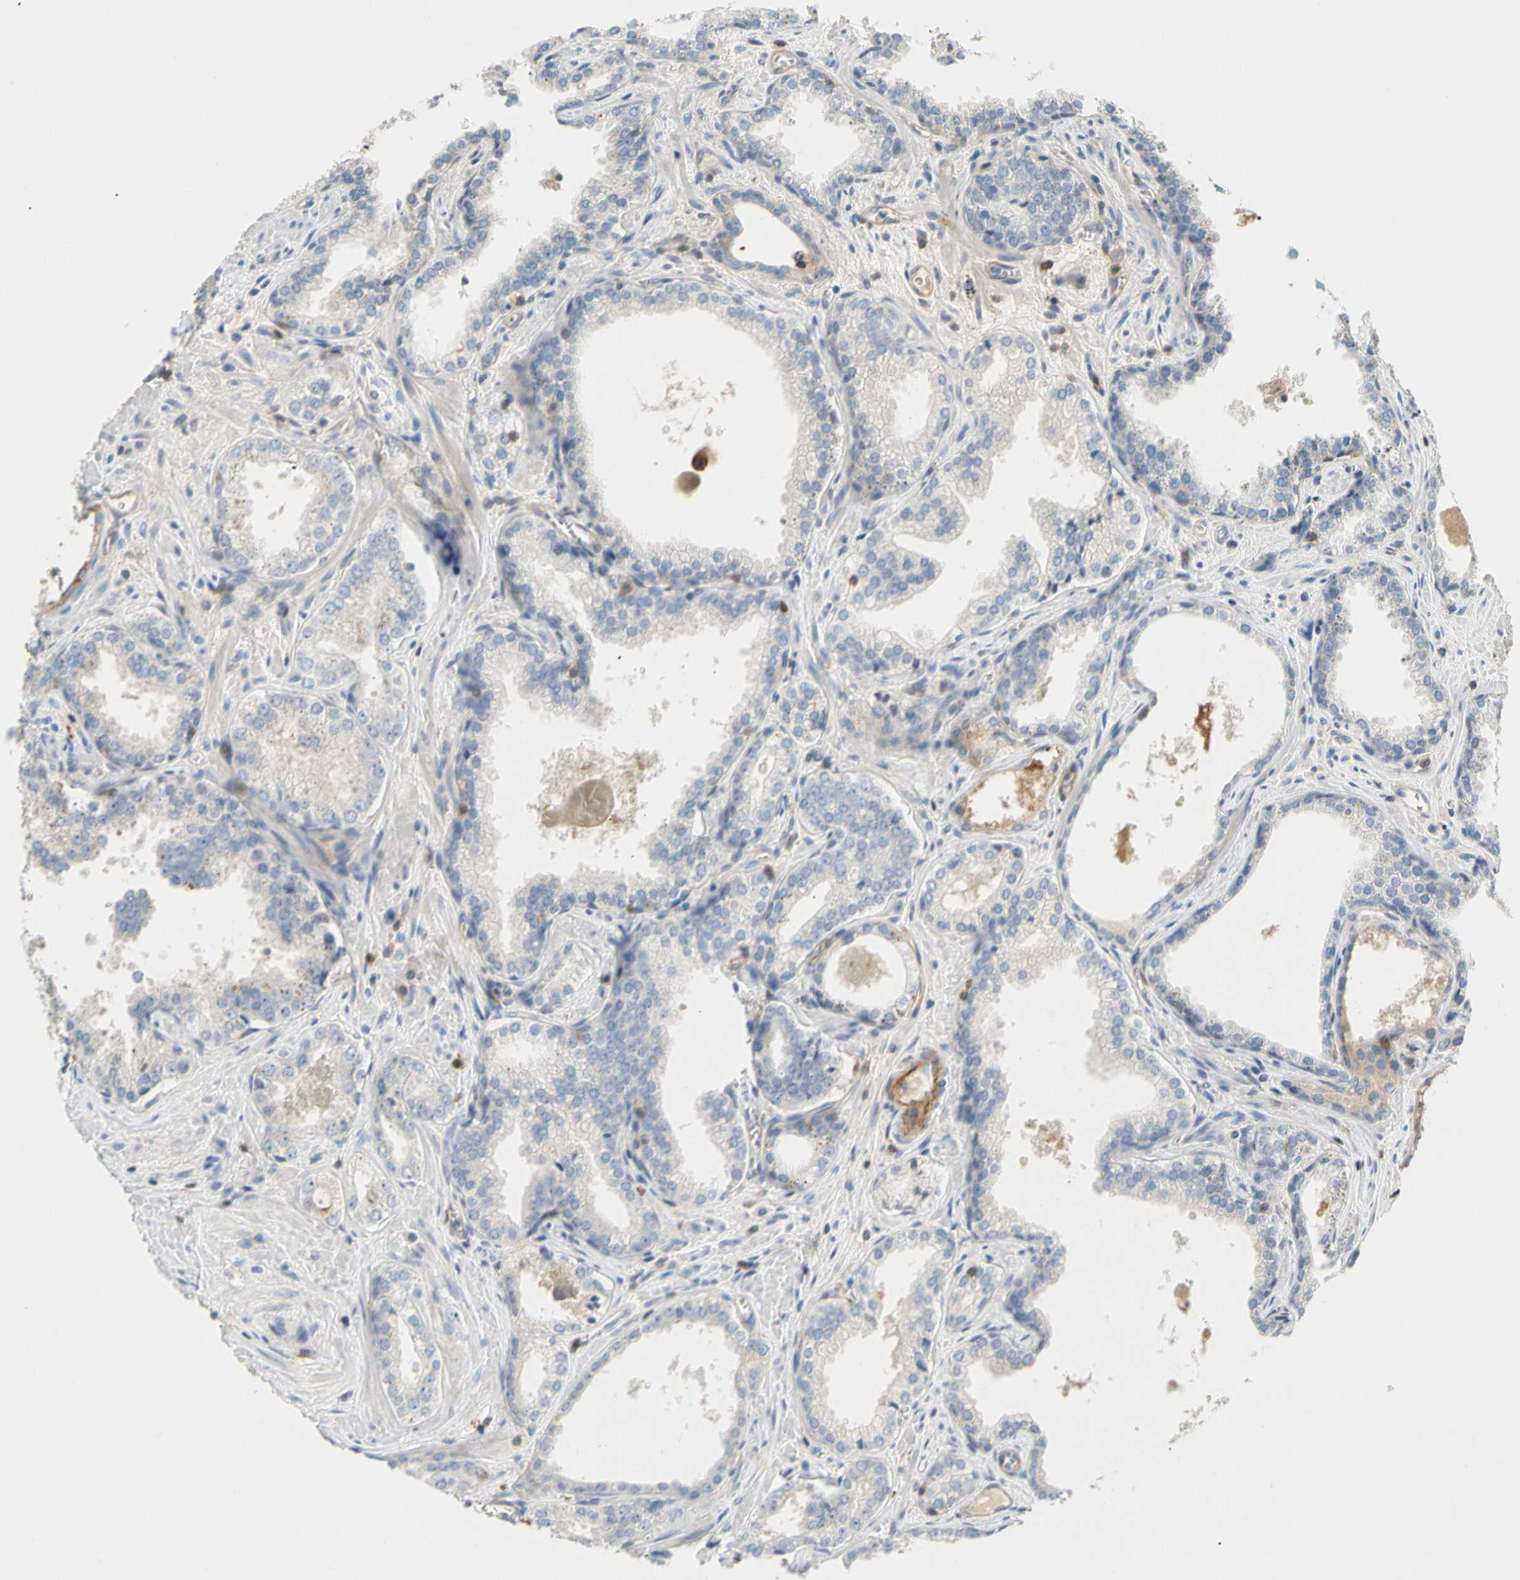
{"staining": {"intensity": "negative", "quantity": "none", "location": "none"}, "tissue": "prostate cancer", "cell_type": "Tumor cells", "image_type": "cancer", "snomed": [{"axis": "morphology", "description": "Adenocarcinoma, Low grade"}, {"axis": "topography", "description": "Prostate"}], "caption": "This is an immunohistochemistry (IHC) photomicrograph of human adenocarcinoma (low-grade) (prostate). There is no positivity in tumor cells.", "gene": "TNFRSF18", "patient": {"sex": "male", "age": 60}}